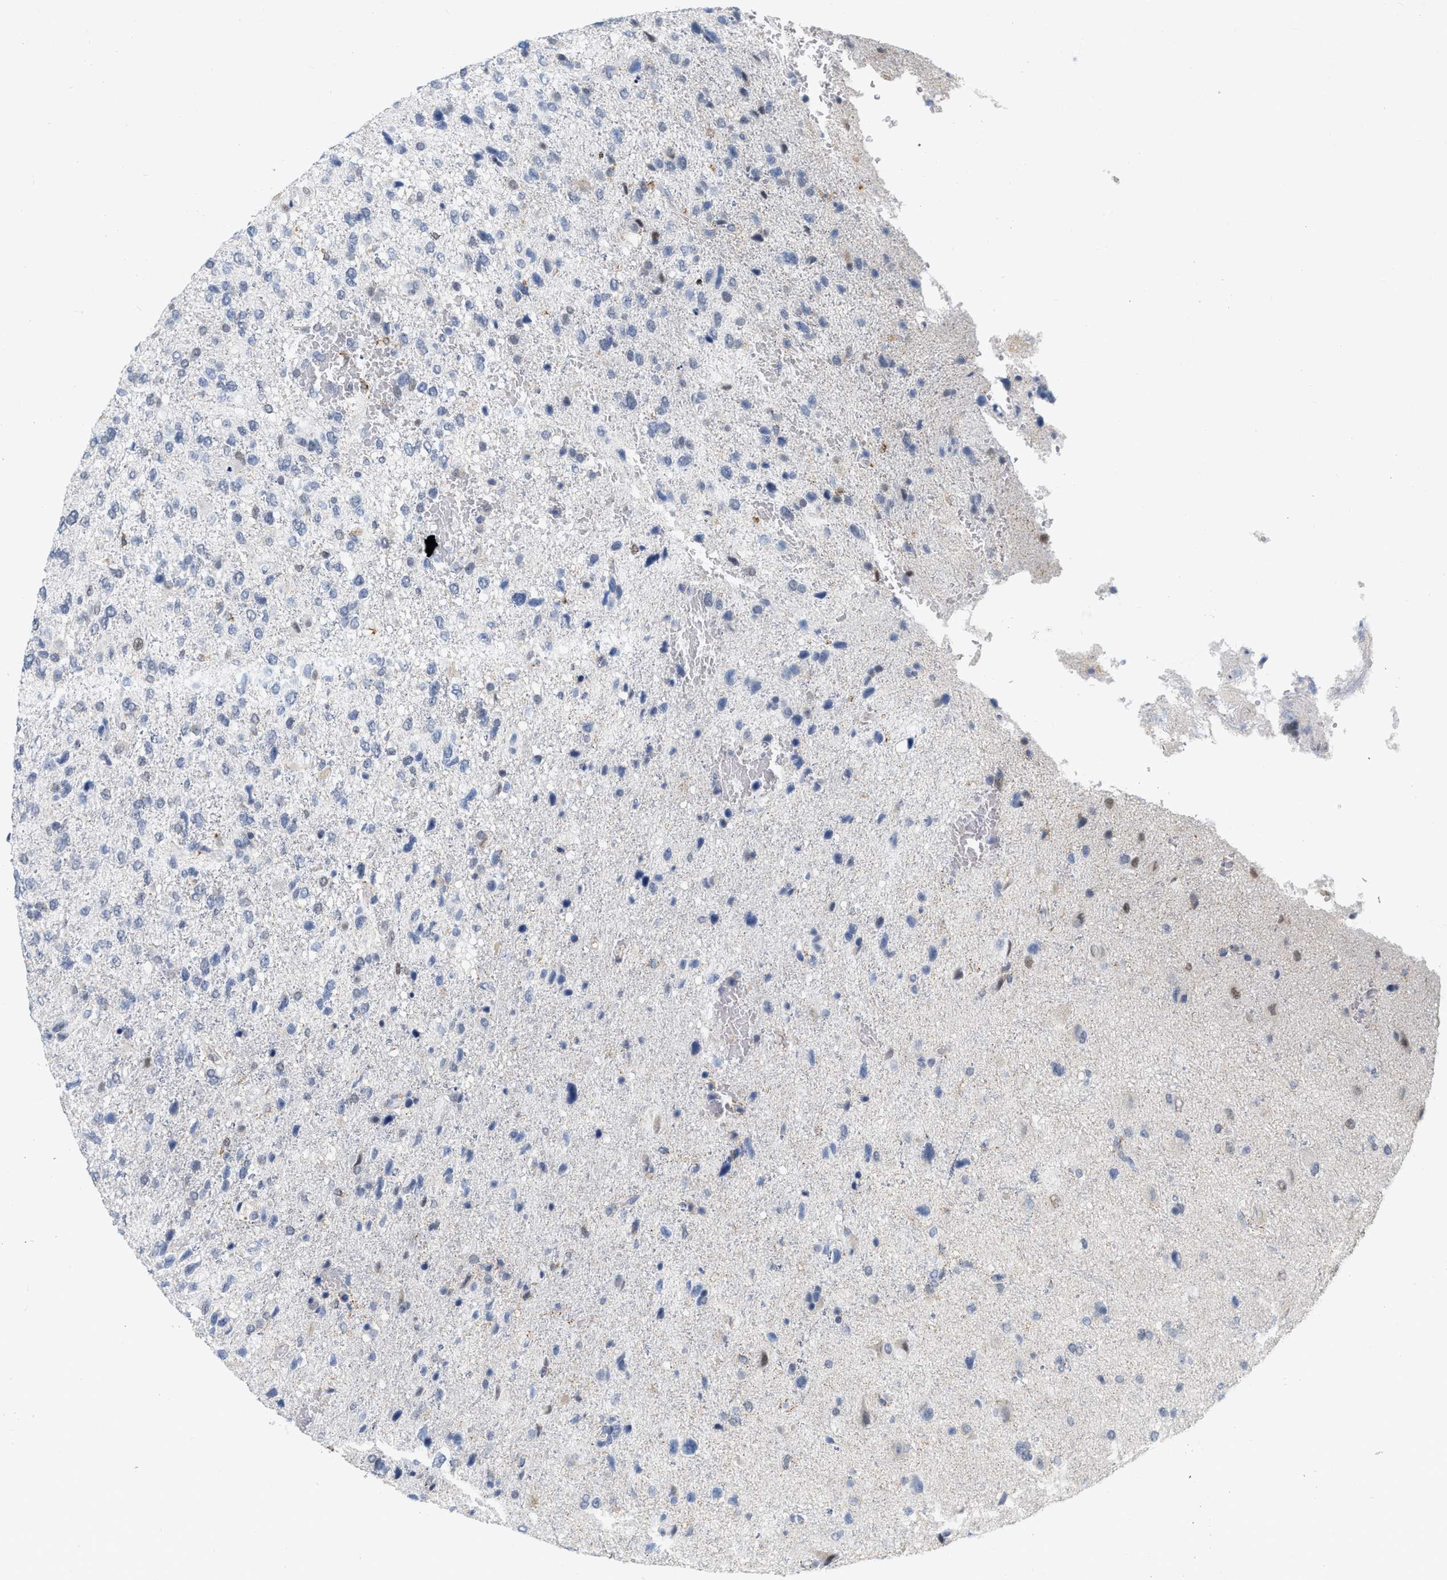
{"staining": {"intensity": "weak", "quantity": "<25%", "location": "nuclear"}, "tissue": "glioma", "cell_type": "Tumor cells", "image_type": "cancer", "snomed": [{"axis": "morphology", "description": "Glioma, malignant, High grade"}, {"axis": "topography", "description": "Brain"}], "caption": "Tumor cells show no significant protein expression in malignant glioma (high-grade). (DAB (3,3'-diaminobenzidine) immunohistochemistry (IHC) visualized using brightfield microscopy, high magnification).", "gene": "XIRP1", "patient": {"sex": "female", "age": 58}}